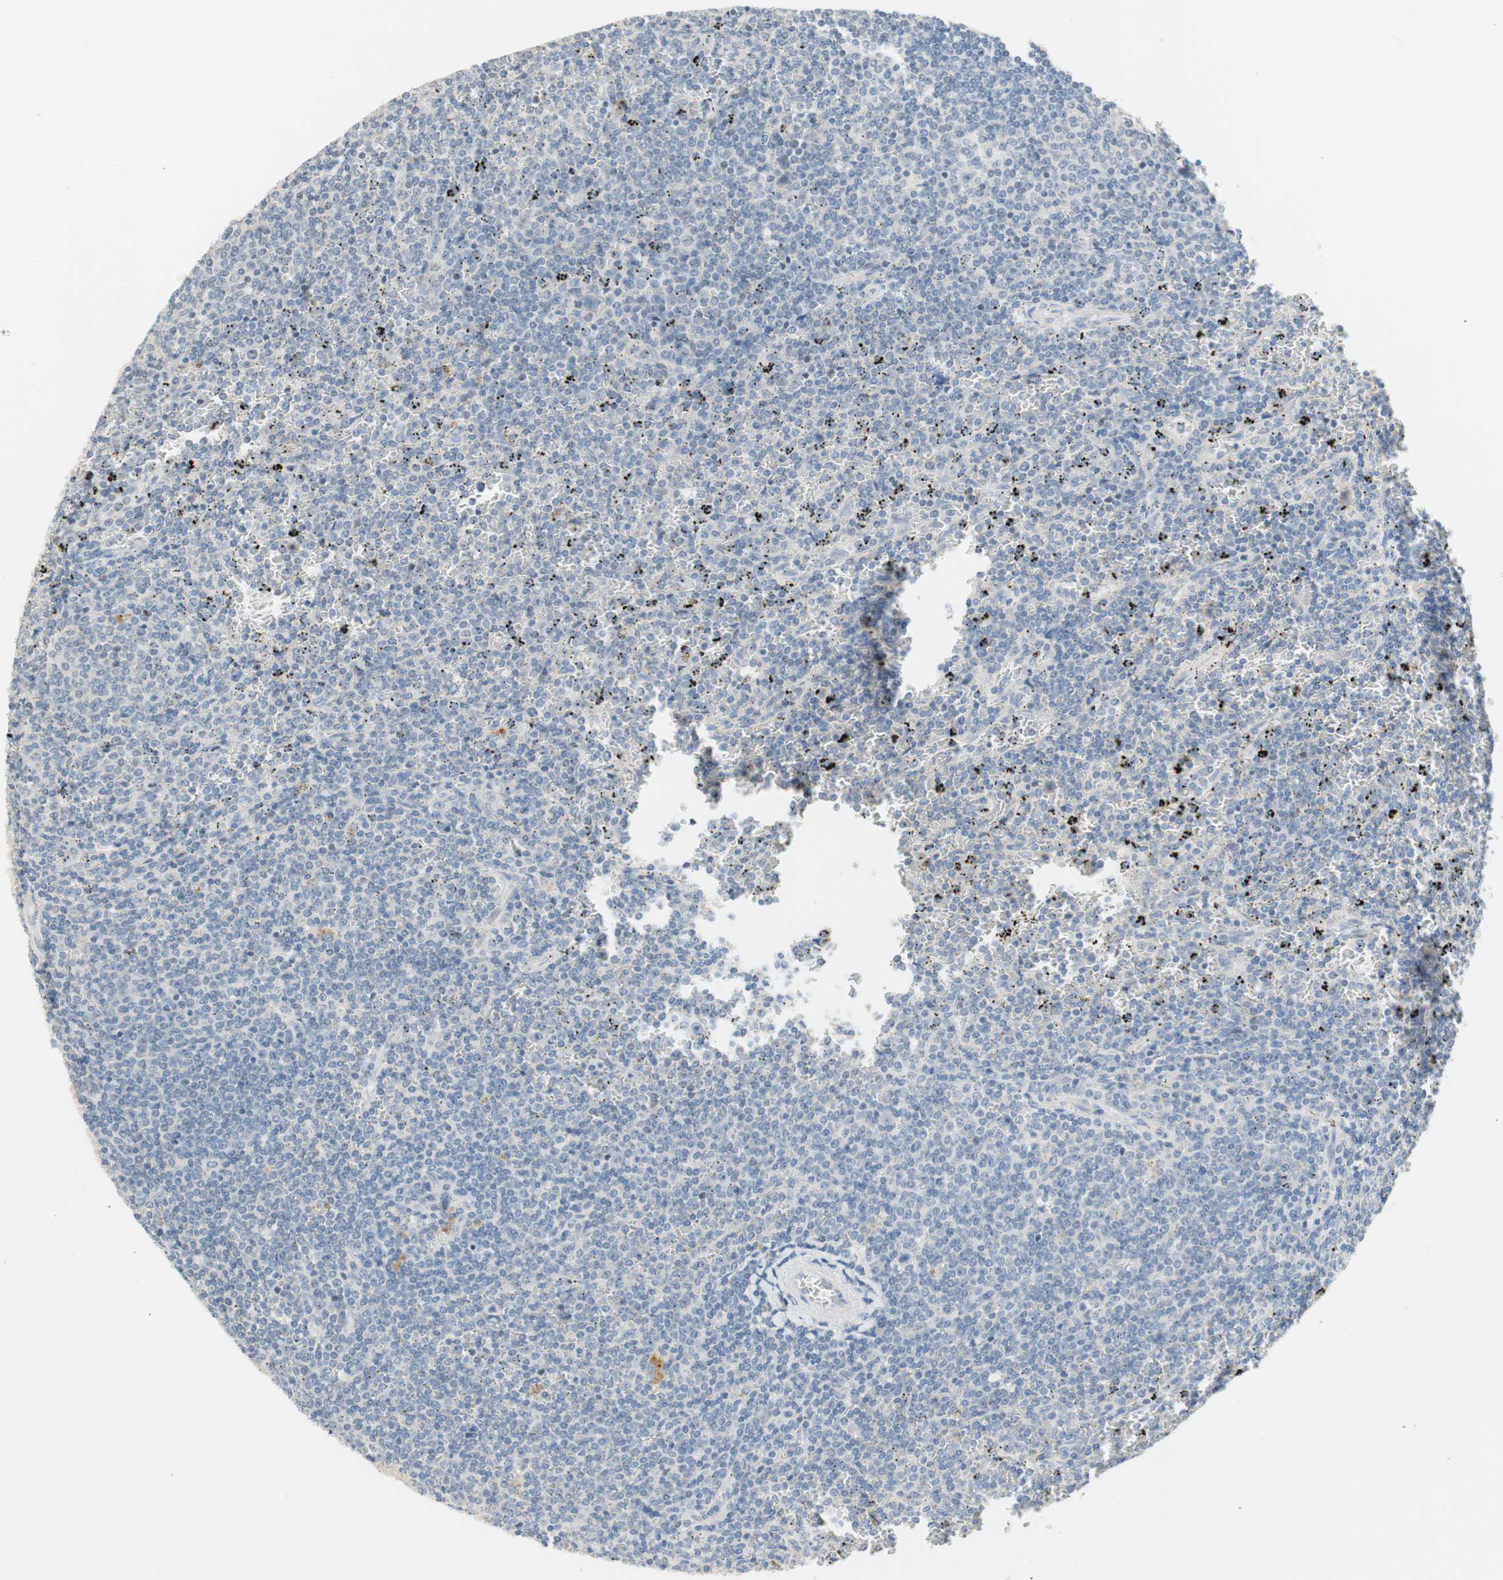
{"staining": {"intensity": "negative", "quantity": "none", "location": "none"}, "tissue": "lymphoma", "cell_type": "Tumor cells", "image_type": "cancer", "snomed": [{"axis": "morphology", "description": "Malignant lymphoma, non-Hodgkin's type, Low grade"}, {"axis": "topography", "description": "Spleen"}], "caption": "Human malignant lymphoma, non-Hodgkin's type (low-grade) stained for a protein using immunohistochemistry (IHC) reveals no positivity in tumor cells.", "gene": "PDZK1", "patient": {"sex": "female", "age": 77}}